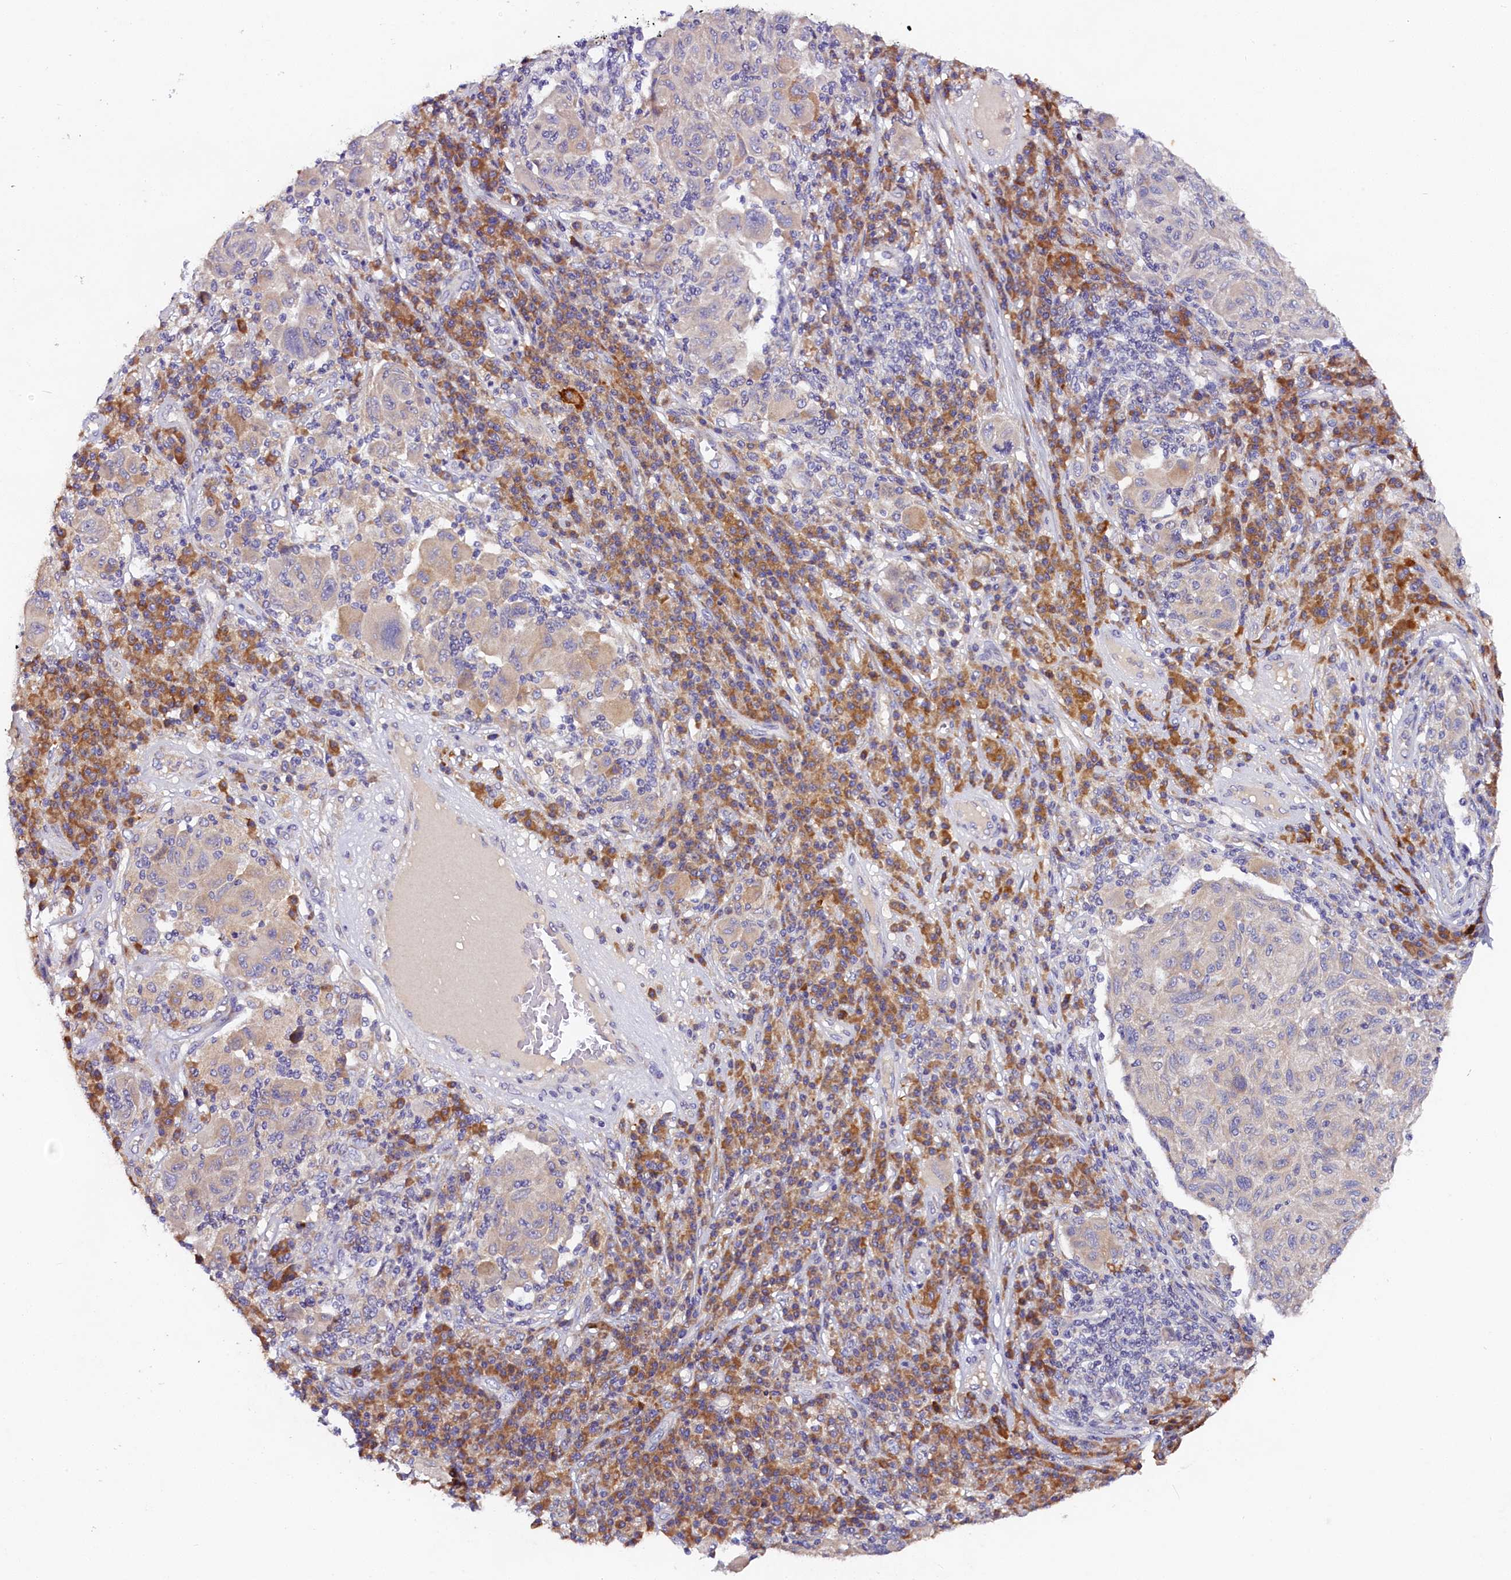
{"staining": {"intensity": "weak", "quantity": "<25%", "location": "cytoplasmic/membranous"}, "tissue": "melanoma", "cell_type": "Tumor cells", "image_type": "cancer", "snomed": [{"axis": "morphology", "description": "Malignant melanoma, NOS"}, {"axis": "topography", "description": "Skin"}], "caption": "An IHC image of melanoma is shown. There is no staining in tumor cells of melanoma.", "gene": "ST7L", "patient": {"sex": "male", "age": 53}}